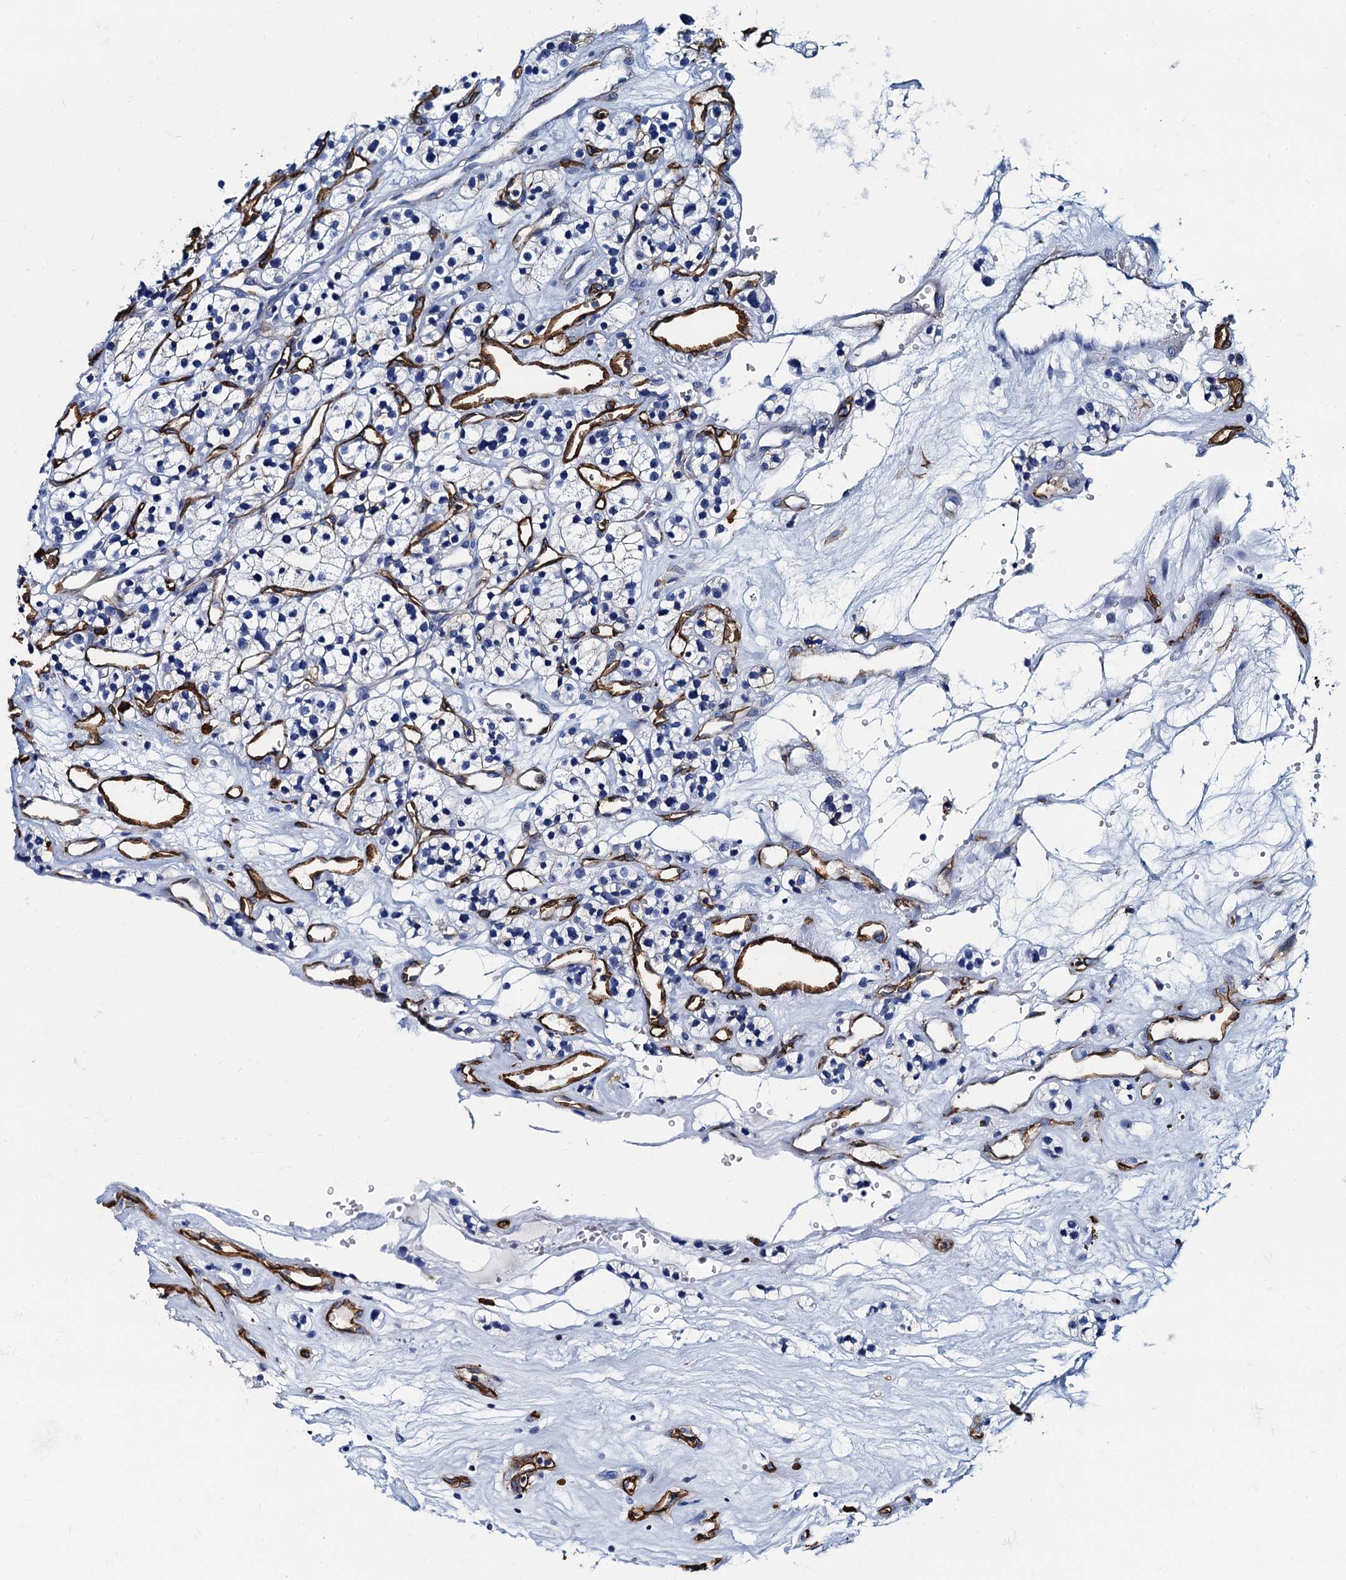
{"staining": {"intensity": "negative", "quantity": "none", "location": "none"}, "tissue": "renal cancer", "cell_type": "Tumor cells", "image_type": "cancer", "snomed": [{"axis": "morphology", "description": "Adenocarcinoma, NOS"}, {"axis": "topography", "description": "Kidney"}], "caption": "DAB immunohistochemical staining of human renal cancer (adenocarcinoma) displays no significant staining in tumor cells.", "gene": "CAVIN2", "patient": {"sex": "female", "age": 57}}